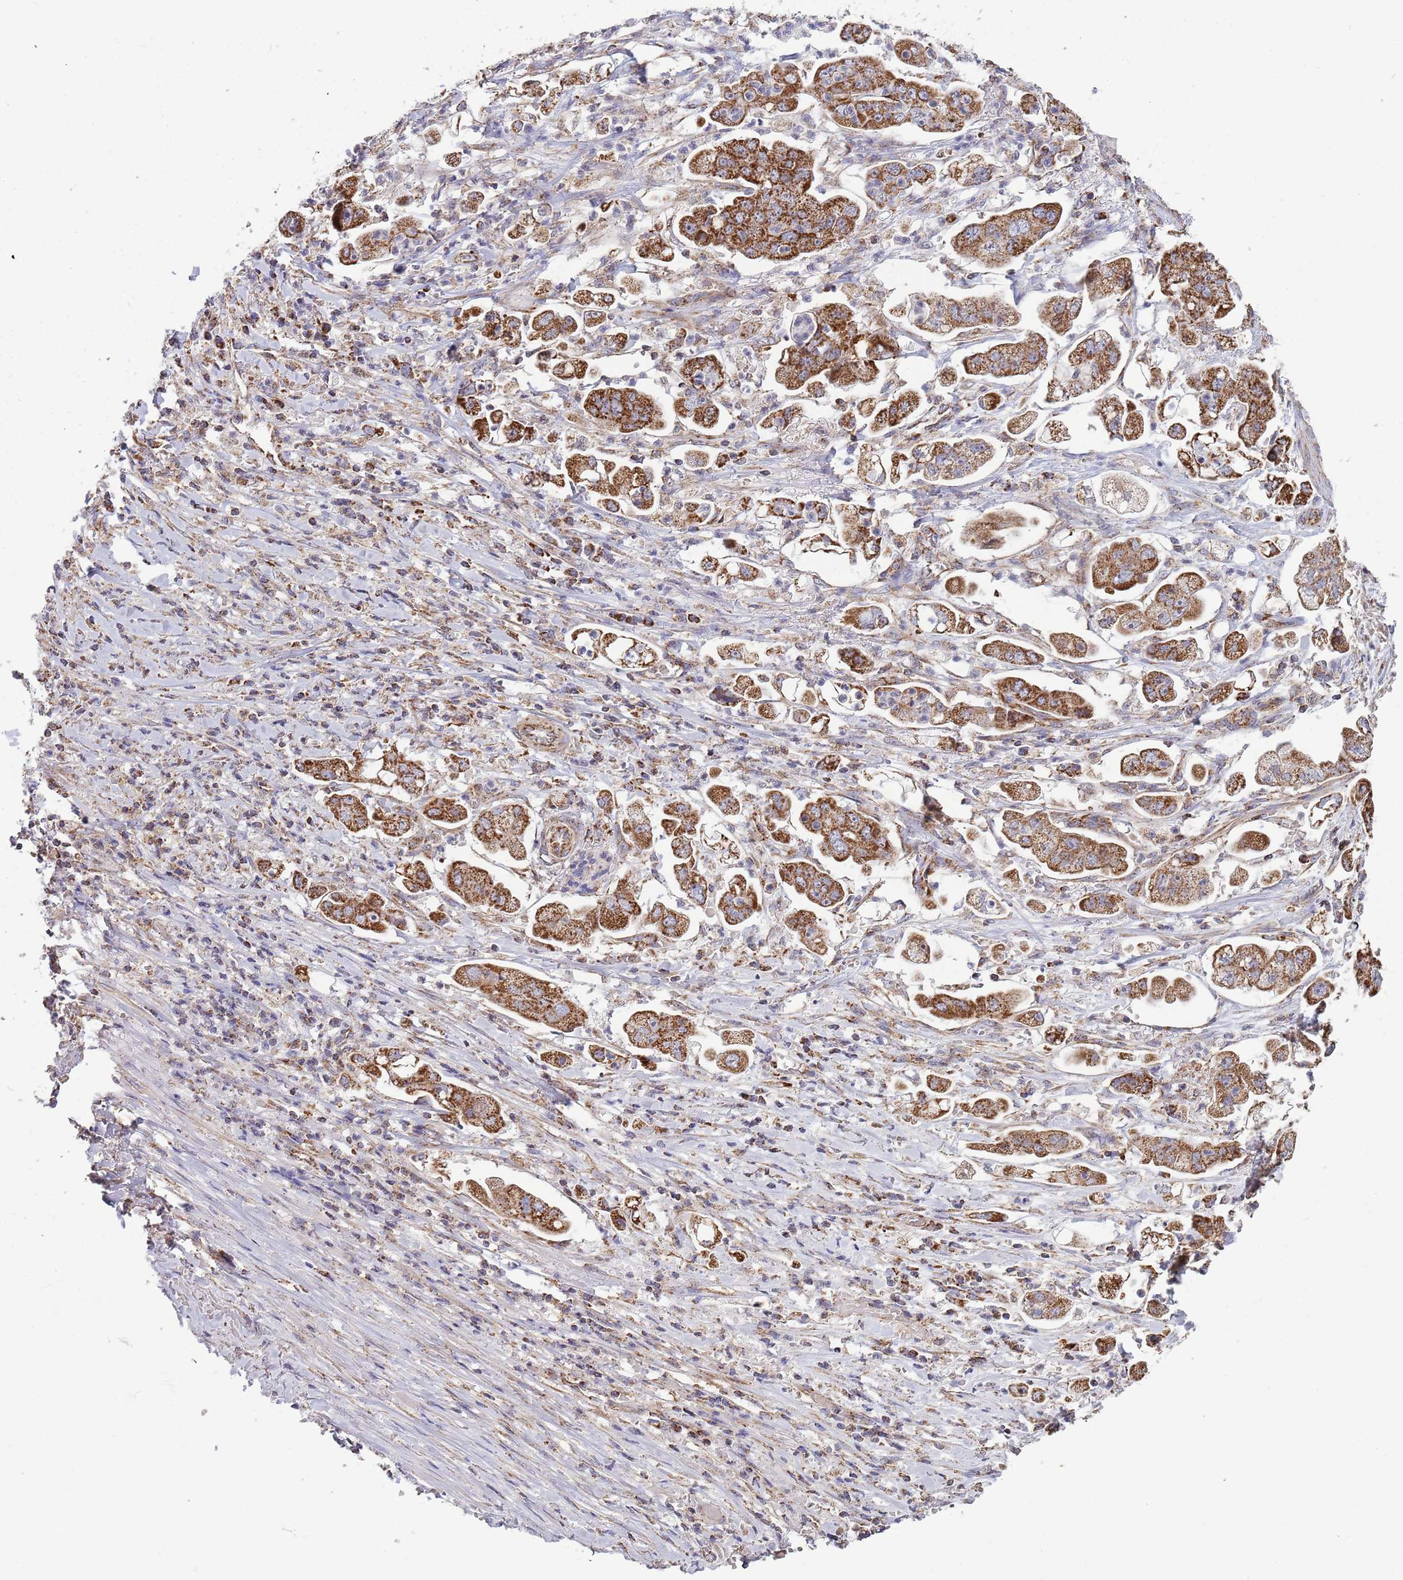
{"staining": {"intensity": "strong", "quantity": ">75%", "location": "cytoplasmic/membranous"}, "tissue": "stomach cancer", "cell_type": "Tumor cells", "image_type": "cancer", "snomed": [{"axis": "morphology", "description": "Adenocarcinoma, NOS"}, {"axis": "topography", "description": "Stomach"}], "caption": "Immunohistochemistry (IHC) of human adenocarcinoma (stomach) shows high levels of strong cytoplasmic/membranous expression in about >75% of tumor cells. (DAB (3,3'-diaminobenzidine) IHC, brown staining for protein, blue staining for nuclei).", "gene": "VPS16", "patient": {"sex": "male", "age": 62}}